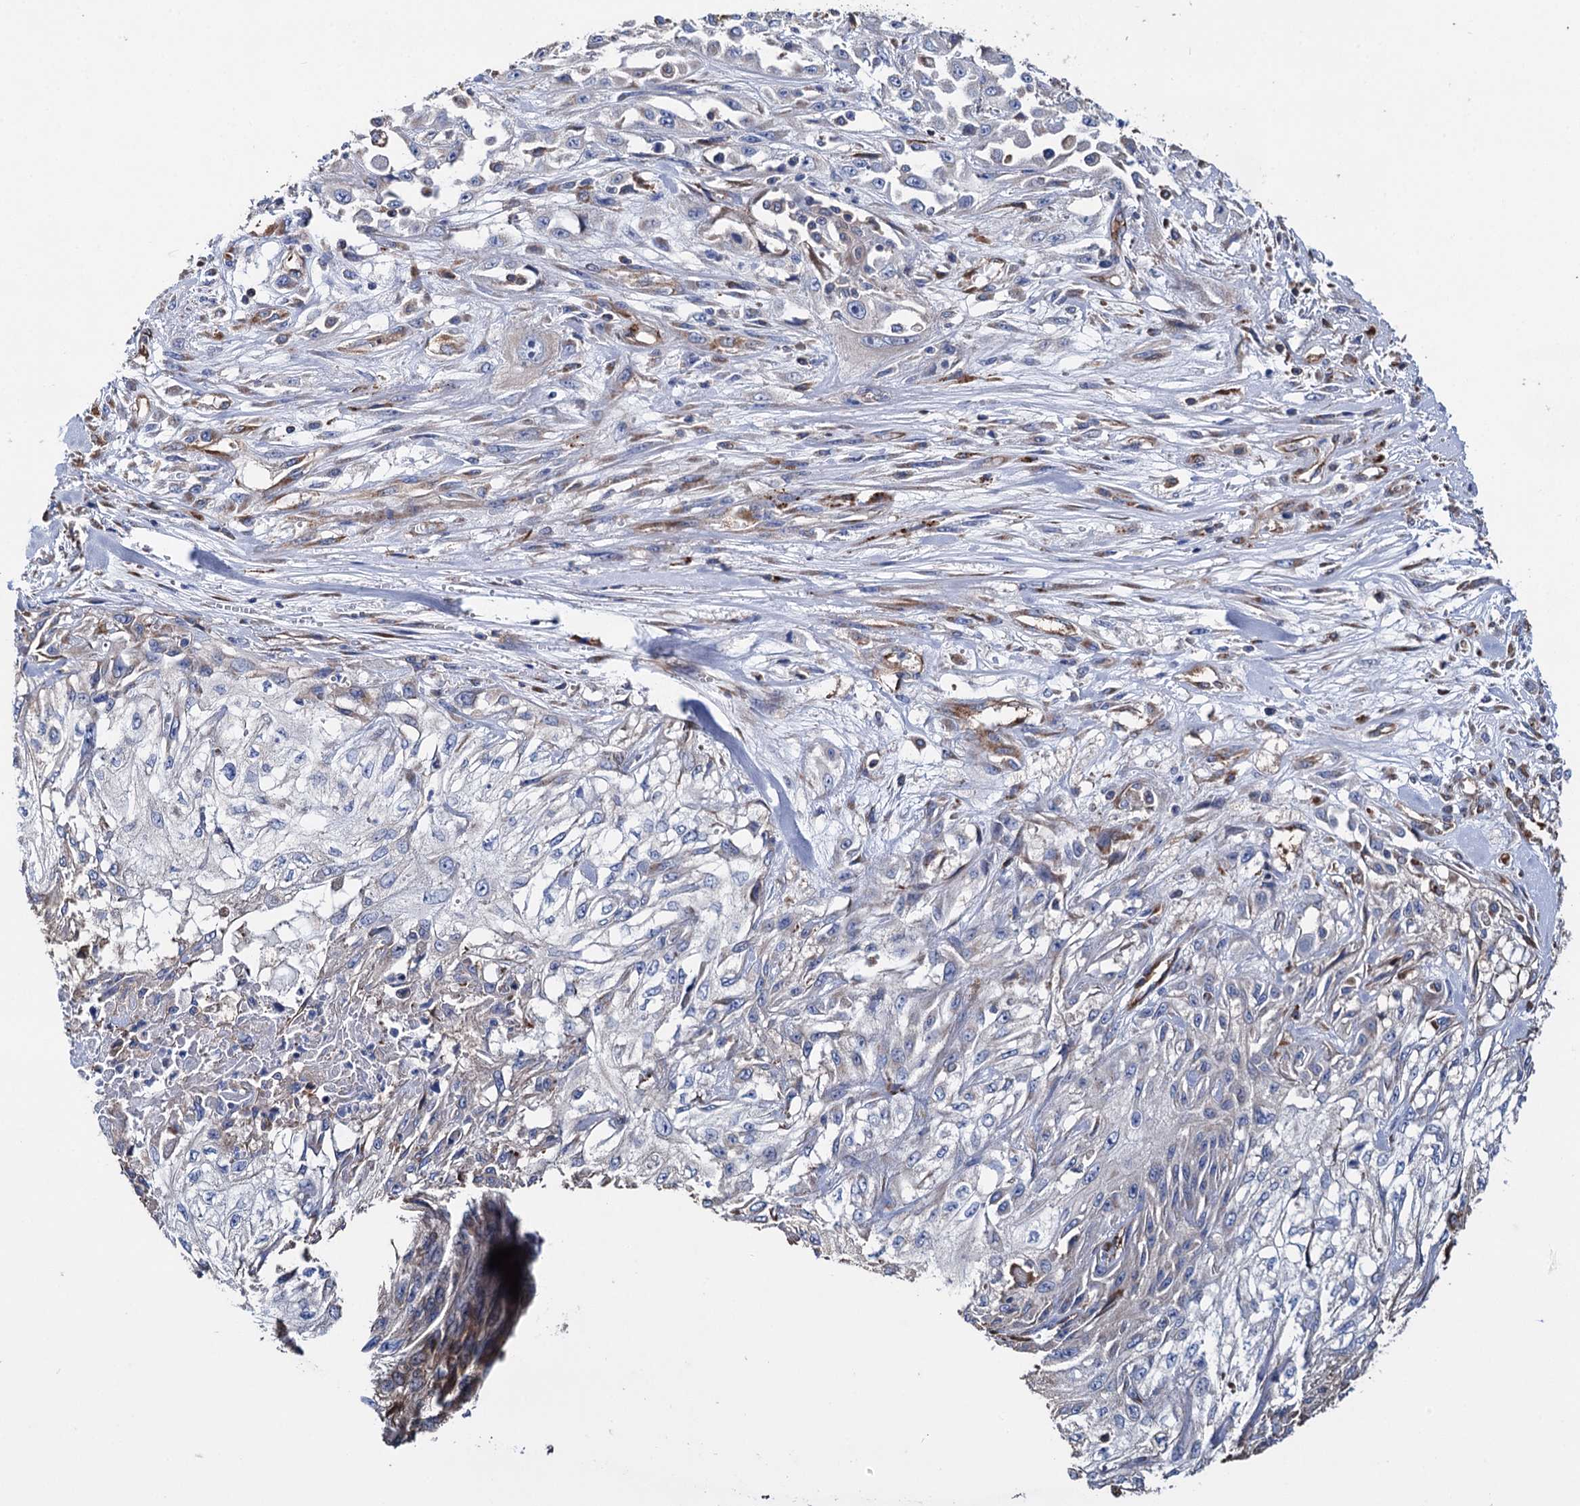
{"staining": {"intensity": "negative", "quantity": "none", "location": "none"}, "tissue": "skin cancer", "cell_type": "Tumor cells", "image_type": "cancer", "snomed": [{"axis": "morphology", "description": "Squamous cell carcinoma, NOS"}, {"axis": "morphology", "description": "Squamous cell carcinoma, metastatic, NOS"}, {"axis": "topography", "description": "Skin"}, {"axis": "topography", "description": "Lymph node"}], "caption": "Immunohistochemistry (IHC) photomicrograph of metastatic squamous cell carcinoma (skin) stained for a protein (brown), which shows no staining in tumor cells. (DAB immunohistochemistry with hematoxylin counter stain).", "gene": "SCPEP1", "patient": {"sex": "male", "age": 75}}